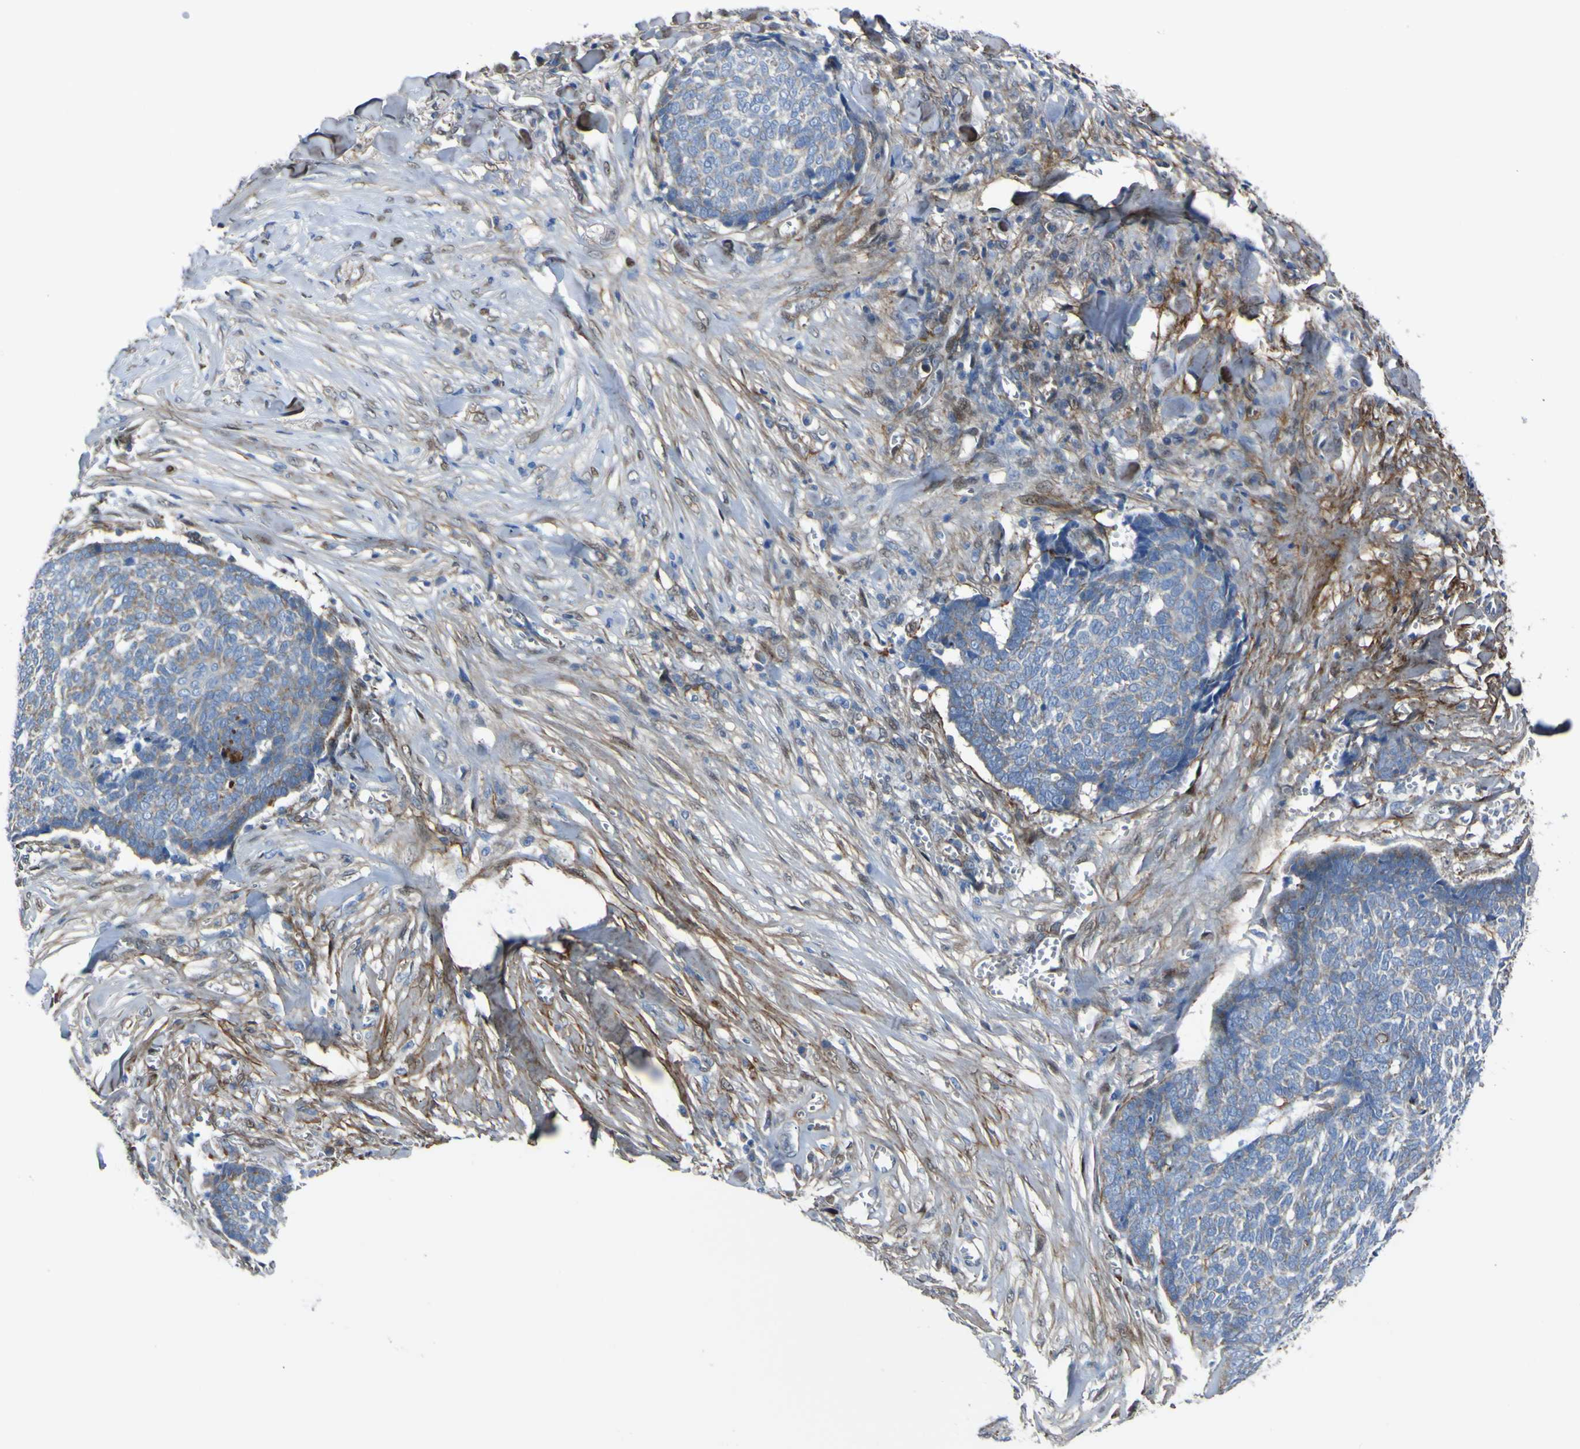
{"staining": {"intensity": "moderate", "quantity": ">75%", "location": "cytoplasmic/membranous"}, "tissue": "skin cancer", "cell_type": "Tumor cells", "image_type": "cancer", "snomed": [{"axis": "morphology", "description": "Basal cell carcinoma"}, {"axis": "topography", "description": "Skin"}], "caption": "Moderate cytoplasmic/membranous staining for a protein is seen in approximately >75% of tumor cells of skin basal cell carcinoma using IHC.", "gene": "LRRN1", "patient": {"sex": "male", "age": 84}}